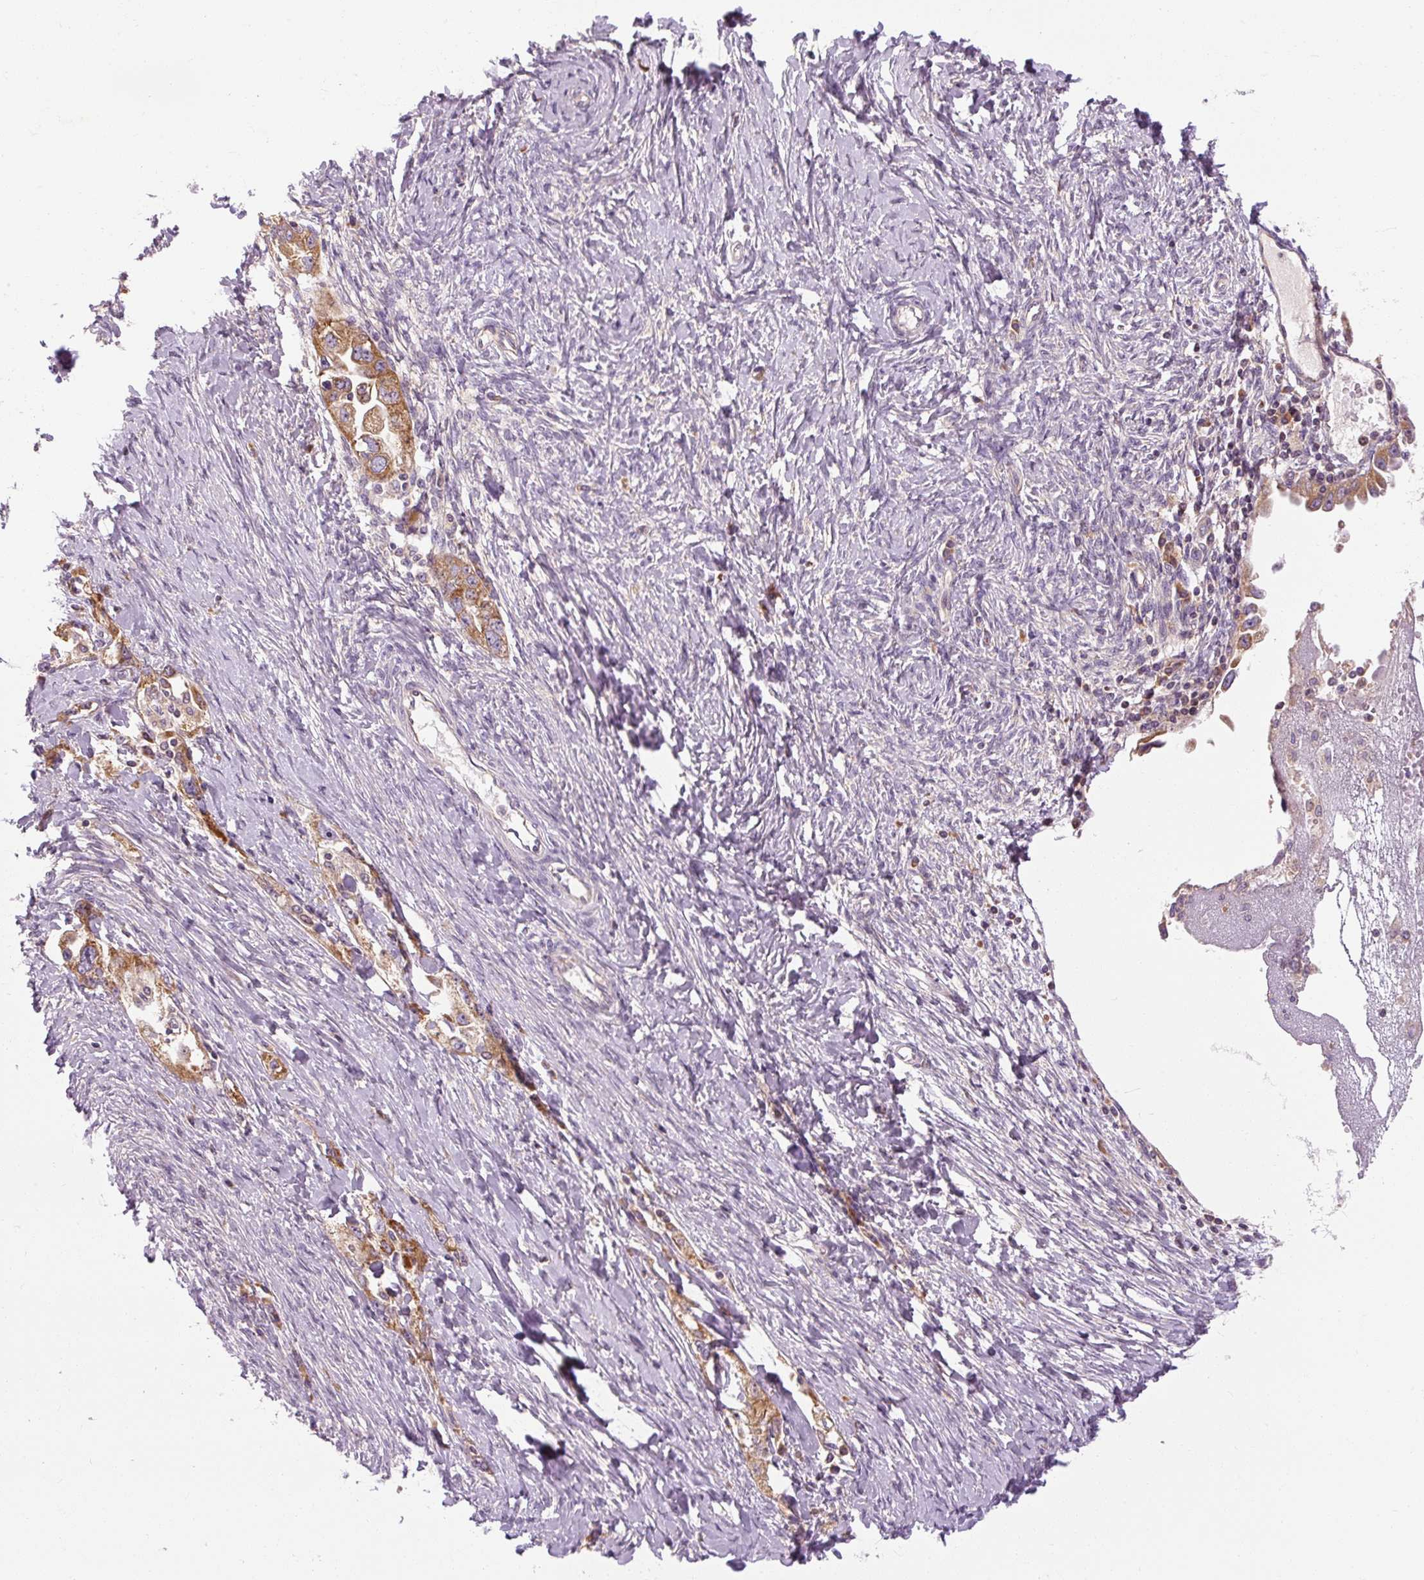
{"staining": {"intensity": "moderate", "quantity": ">75%", "location": "cytoplasmic/membranous"}, "tissue": "ovarian cancer", "cell_type": "Tumor cells", "image_type": "cancer", "snomed": [{"axis": "morphology", "description": "Carcinoma, NOS"}, {"axis": "morphology", "description": "Cystadenocarcinoma, serous, NOS"}, {"axis": "topography", "description": "Ovary"}], "caption": "Immunohistochemistry image of neoplastic tissue: carcinoma (ovarian) stained using immunohistochemistry (IHC) demonstrates medium levels of moderate protein expression localized specifically in the cytoplasmic/membranous of tumor cells, appearing as a cytoplasmic/membranous brown color.", "gene": "PRSS48", "patient": {"sex": "female", "age": 69}}